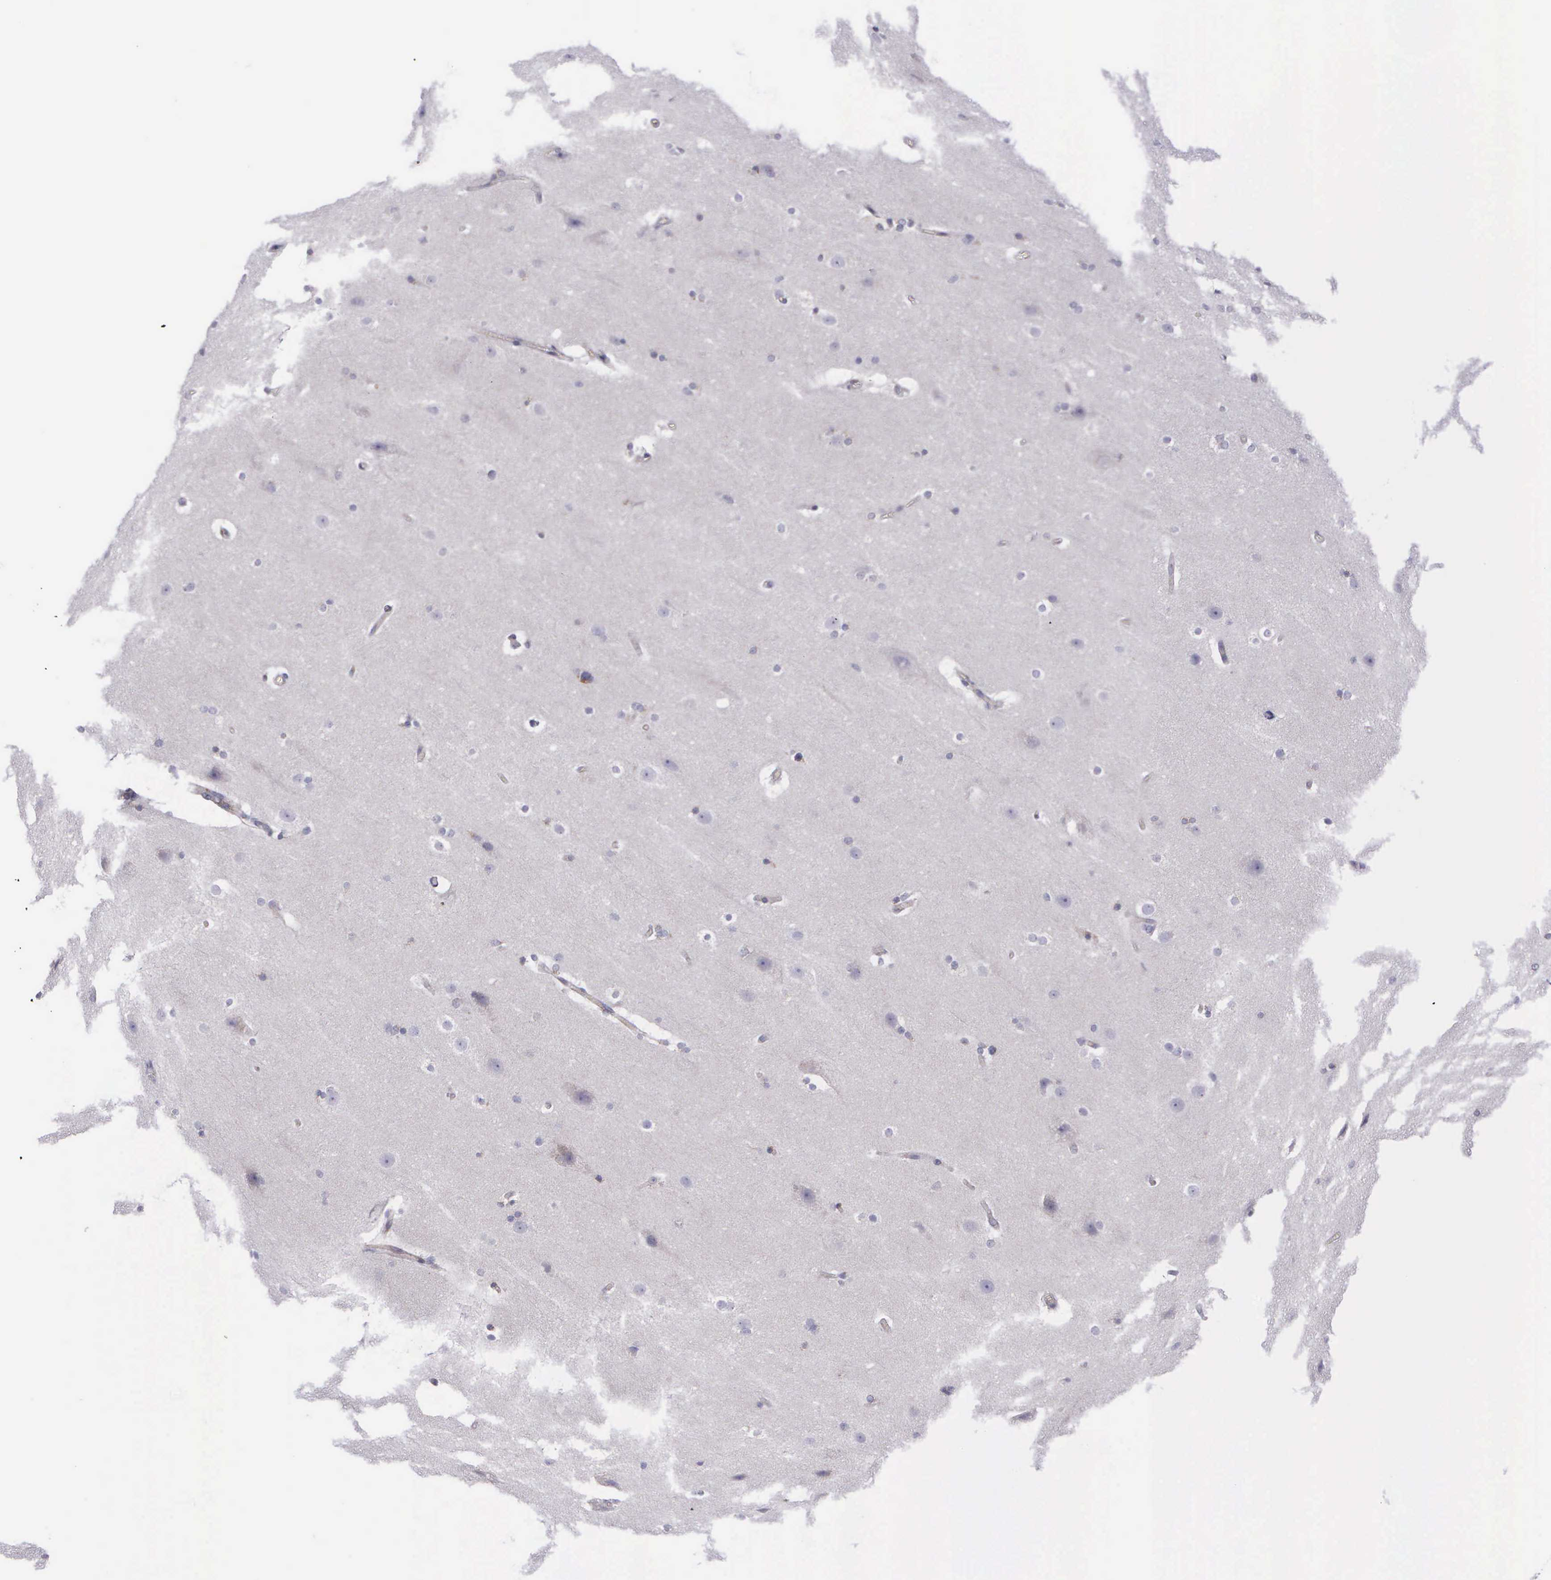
{"staining": {"intensity": "negative", "quantity": "none", "location": "none"}, "tissue": "cerebral cortex", "cell_type": "Endothelial cells", "image_type": "normal", "snomed": [{"axis": "morphology", "description": "Normal tissue, NOS"}, {"axis": "topography", "description": "Cerebral cortex"}, {"axis": "topography", "description": "Hippocampus"}], "caption": "Endothelial cells are negative for brown protein staining in unremarkable cerebral cortex. The staining is performed using DAB brown chromogen with nuclei counter-stained in using hematoxylin.", "gene": "SYNJ2BP", "patient": {"sex": "female", "age": 19}}